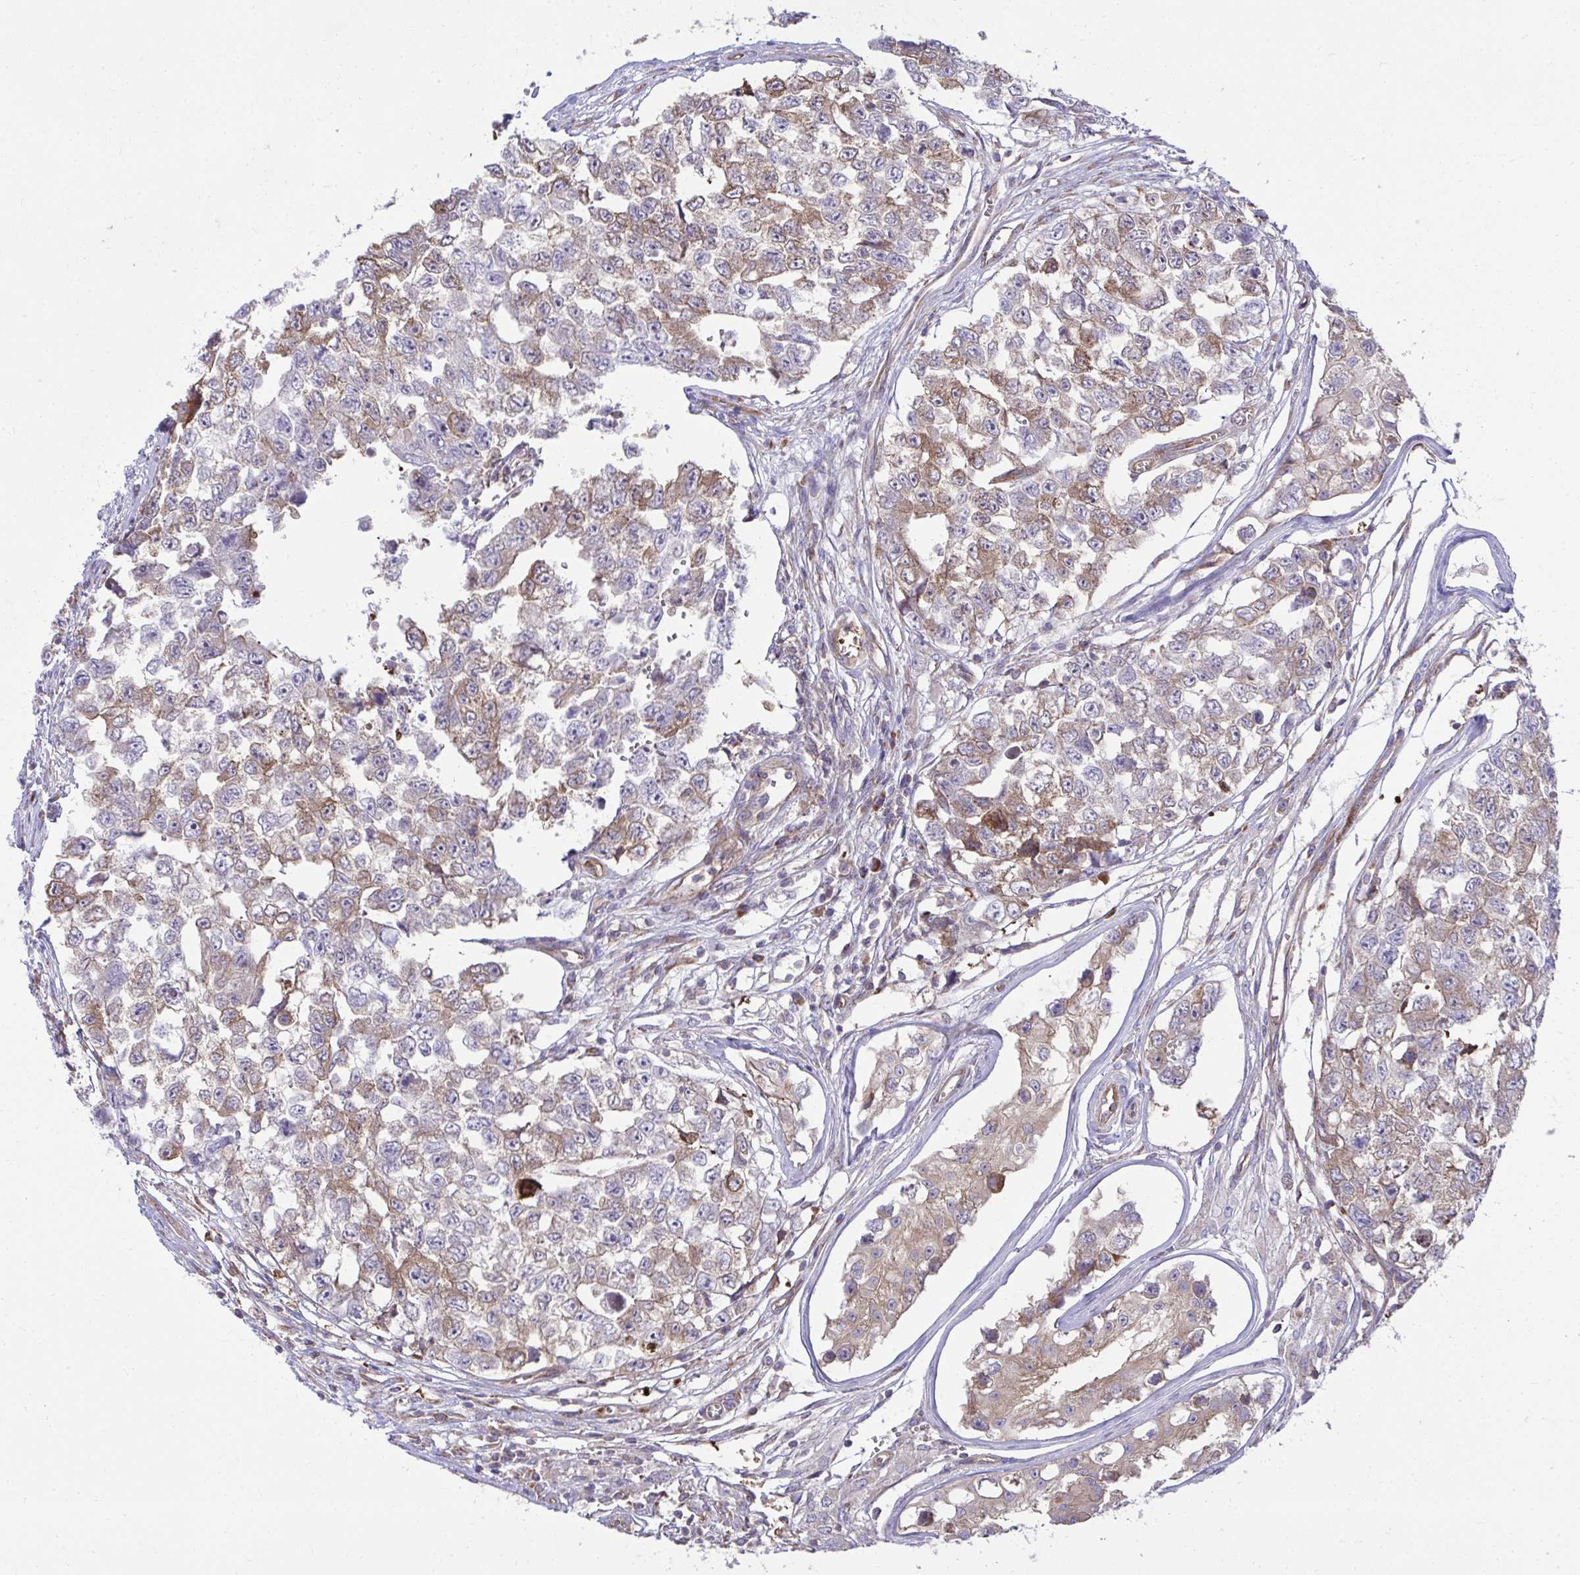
{"staining": {"intensity": "moderate", "quantity": "<25%", "location": "cytoplasmic/membranous"}, "tissue": "testis cancer", "cell_type": "Tumor cells", "image_type": "cancer", "snomed": [{"axis": "morphology", "description": "Carcinoma, Embryonal, NOS"}, {"axis": "topography", "description": "Testis"}], "caption": "Protein staining by immunohistochemistry exhibits moderate cytoplasmic/membranous staining in approximately <25% of tumor cells in embryonal carcinoma (testis).", "gene": "NMNAT3", "patient": {"sex": "male", "age": 18}}